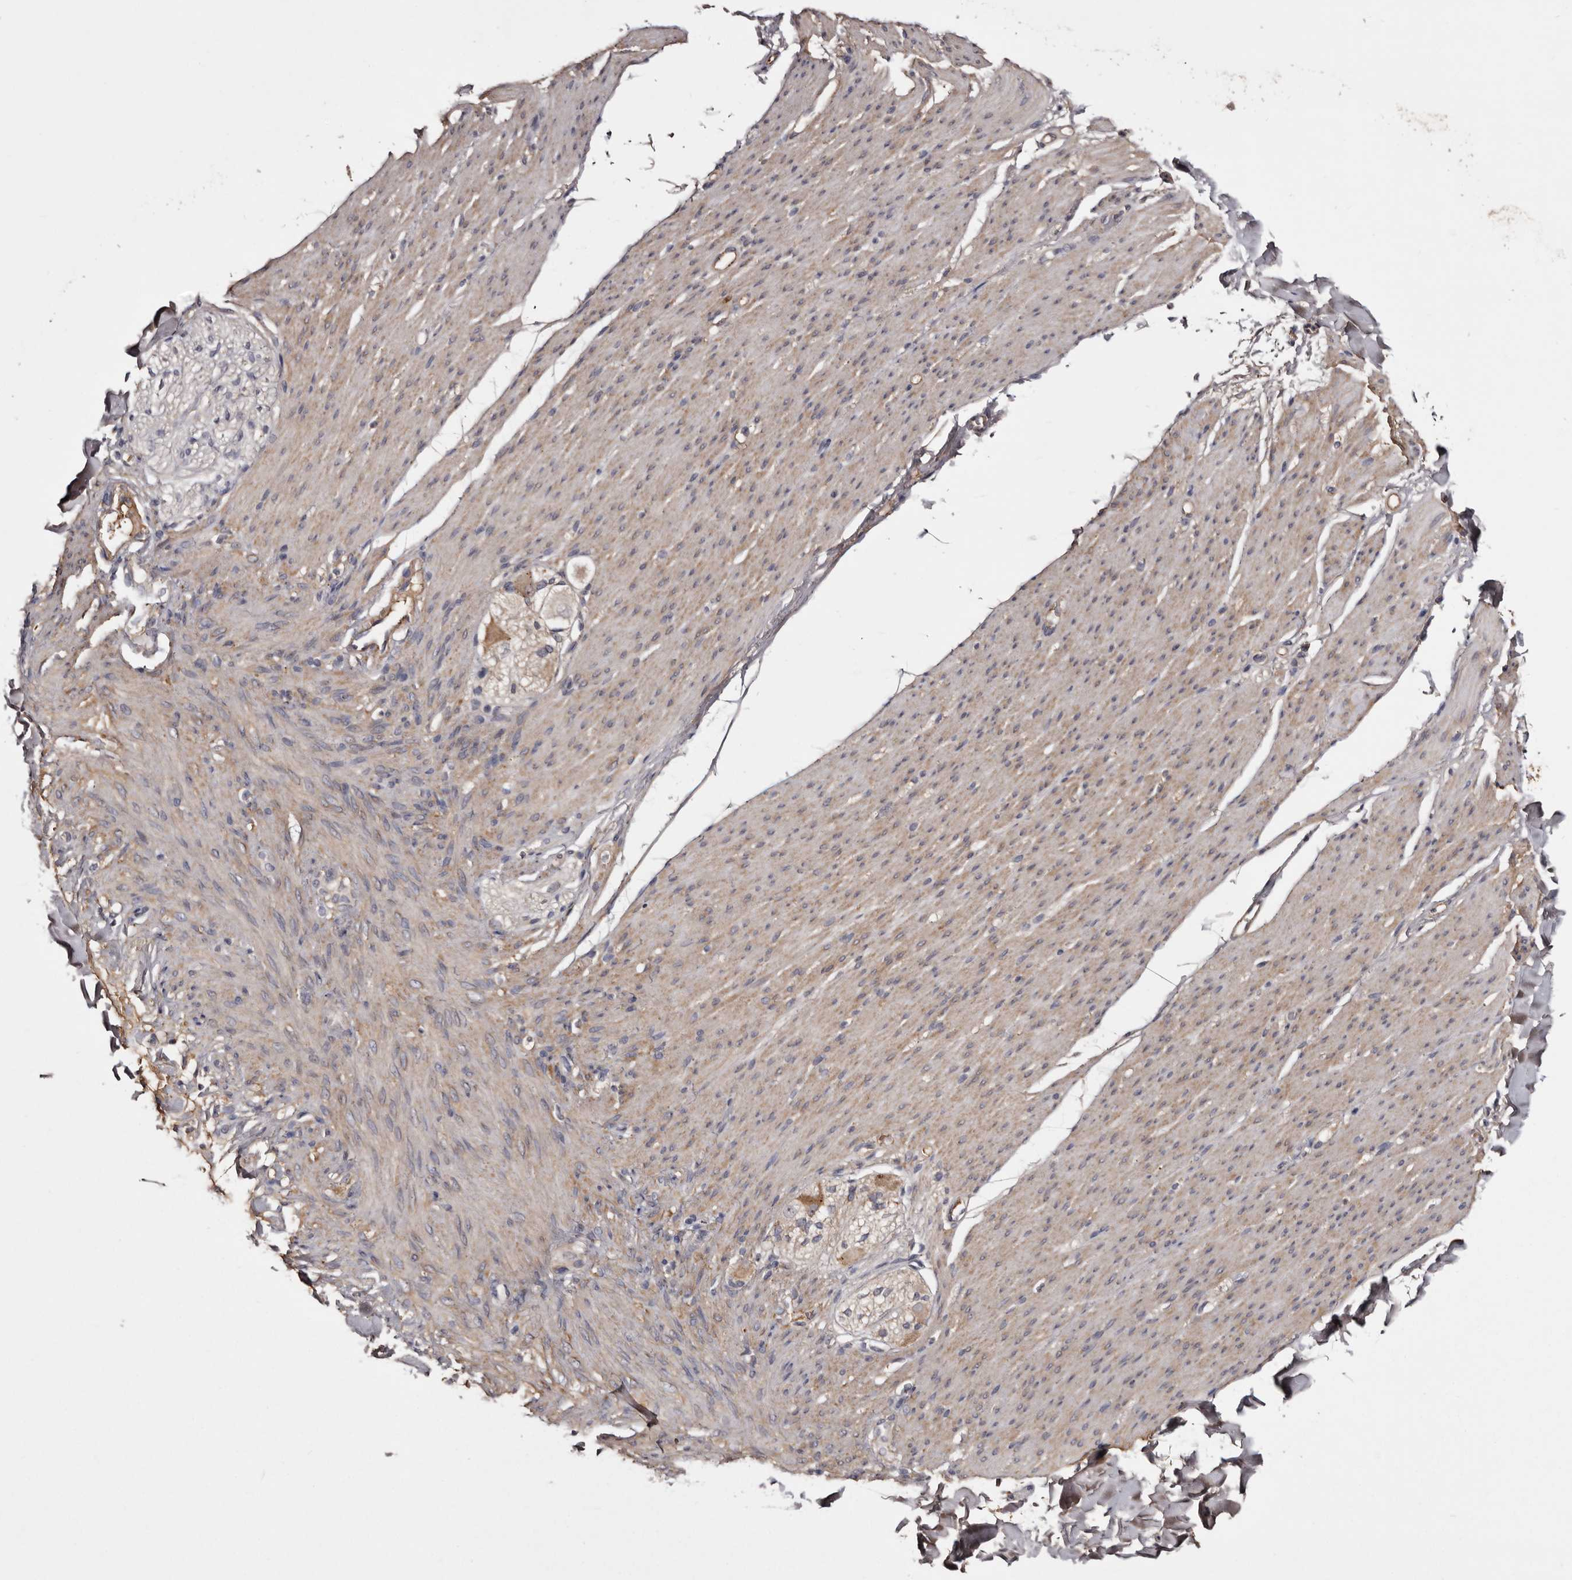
{"staining": {"intensity": "moderate", "quantity": ">75%", "location": "cytoplasmic/membranous"}, "tissue": "smooth muscle", "cell_type": "Smooth muscle cells", "image_type": "normal", "snomed": [{"axis": "morphology", "description": "Normal tissue, NOS"}, {"axis": "topography", "description": "Colon"}, {"axis": "topography", "description": "Peripheral nerve tissue"}], "caption": "Protein positivity by immunohistochemistry (IHC) demonstrates moderate cytoplasmic/membranous positivity in about >75% of smooth muscle cells in benign smooth muscle.", "gene": "CYP1B1", "patient": {"sex": "female", "age": 61}}